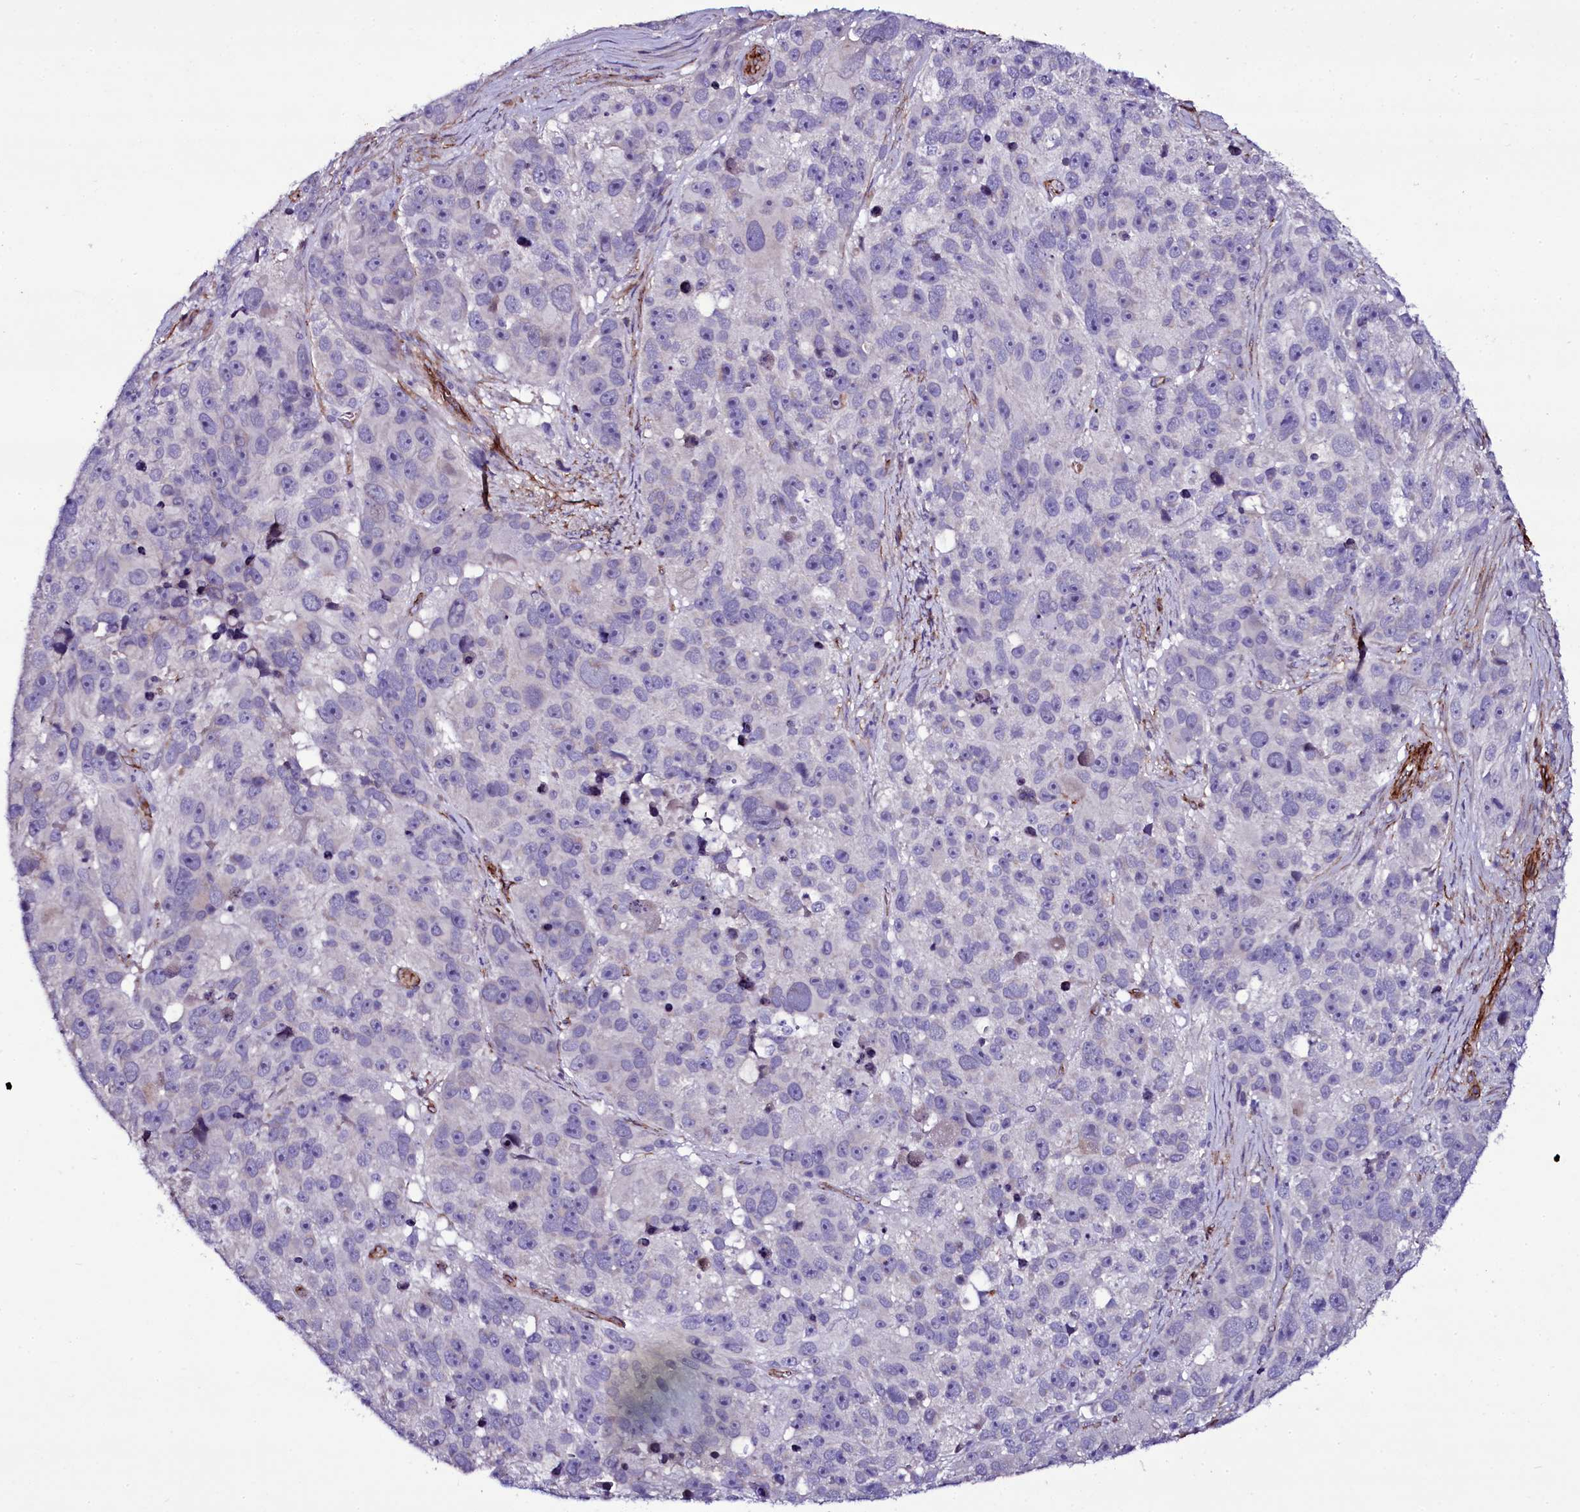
{"staining": {"intensity": "negative", "quantity": "none", "location": "none"}, "tissue": "melanoma", "cell_type": "Tumor cells", "image_type": "cancer", "snomed": [{"axis": "morphology", "description": "Malignant melanoma, NOS"}, {"axis": "topography", "description": "Skin"}], "caption": "Malignant melanoma was stained to show a protein in brown. There is no significant staining in tumor cells. The staining was performed using DAB (3,3'-diaminobenzidine) to visualize the protein expression in brown, while the nuclei were stained in blue with hematoxylin (Magnification: 20x).", "gene": "MEX3C", "patient": {"sex": "male", "age": 84}}